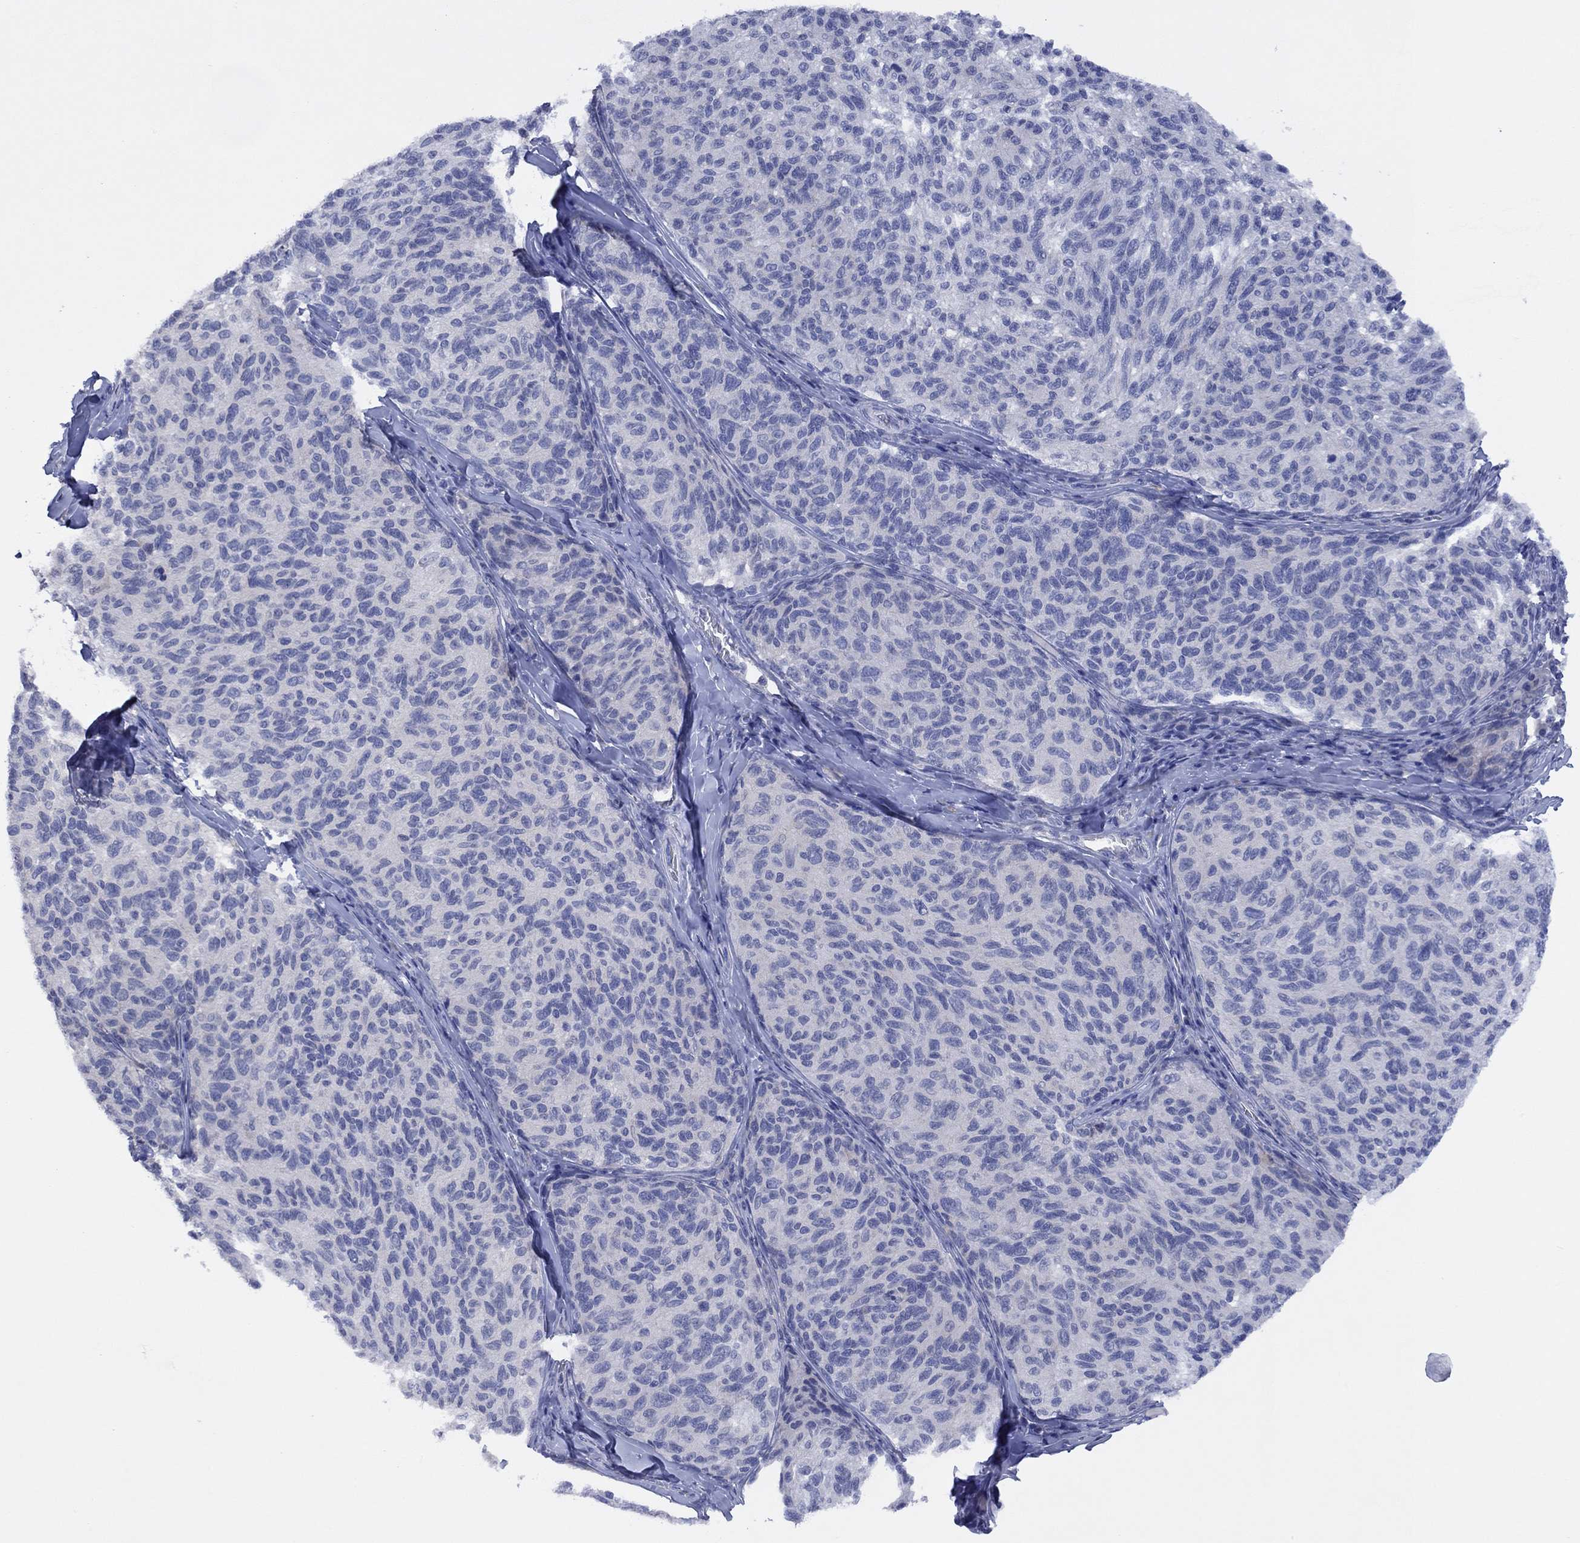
{"staining": {"intensity": "negative", "quantity": "none", "location": "none"}, "tissue": "melanoma", "cell_type": "Tumor cells", "image_type": "cancer", "snomed": [{"axis": "morphology", "description": "Malignant melanoma, NOS"}, {"axis": "topography", "description": "Skin"}], "caption": "Immunohistochemical staining of malignant melanoma shows no significant staining in tumor cells. (Brightfield microscopy of DAB (3,3'-diaminobenzidine) immunohistochemistry at high magnification).", "gene": "CYP2B6", "patient": {"sex": "female", "age": 73}}